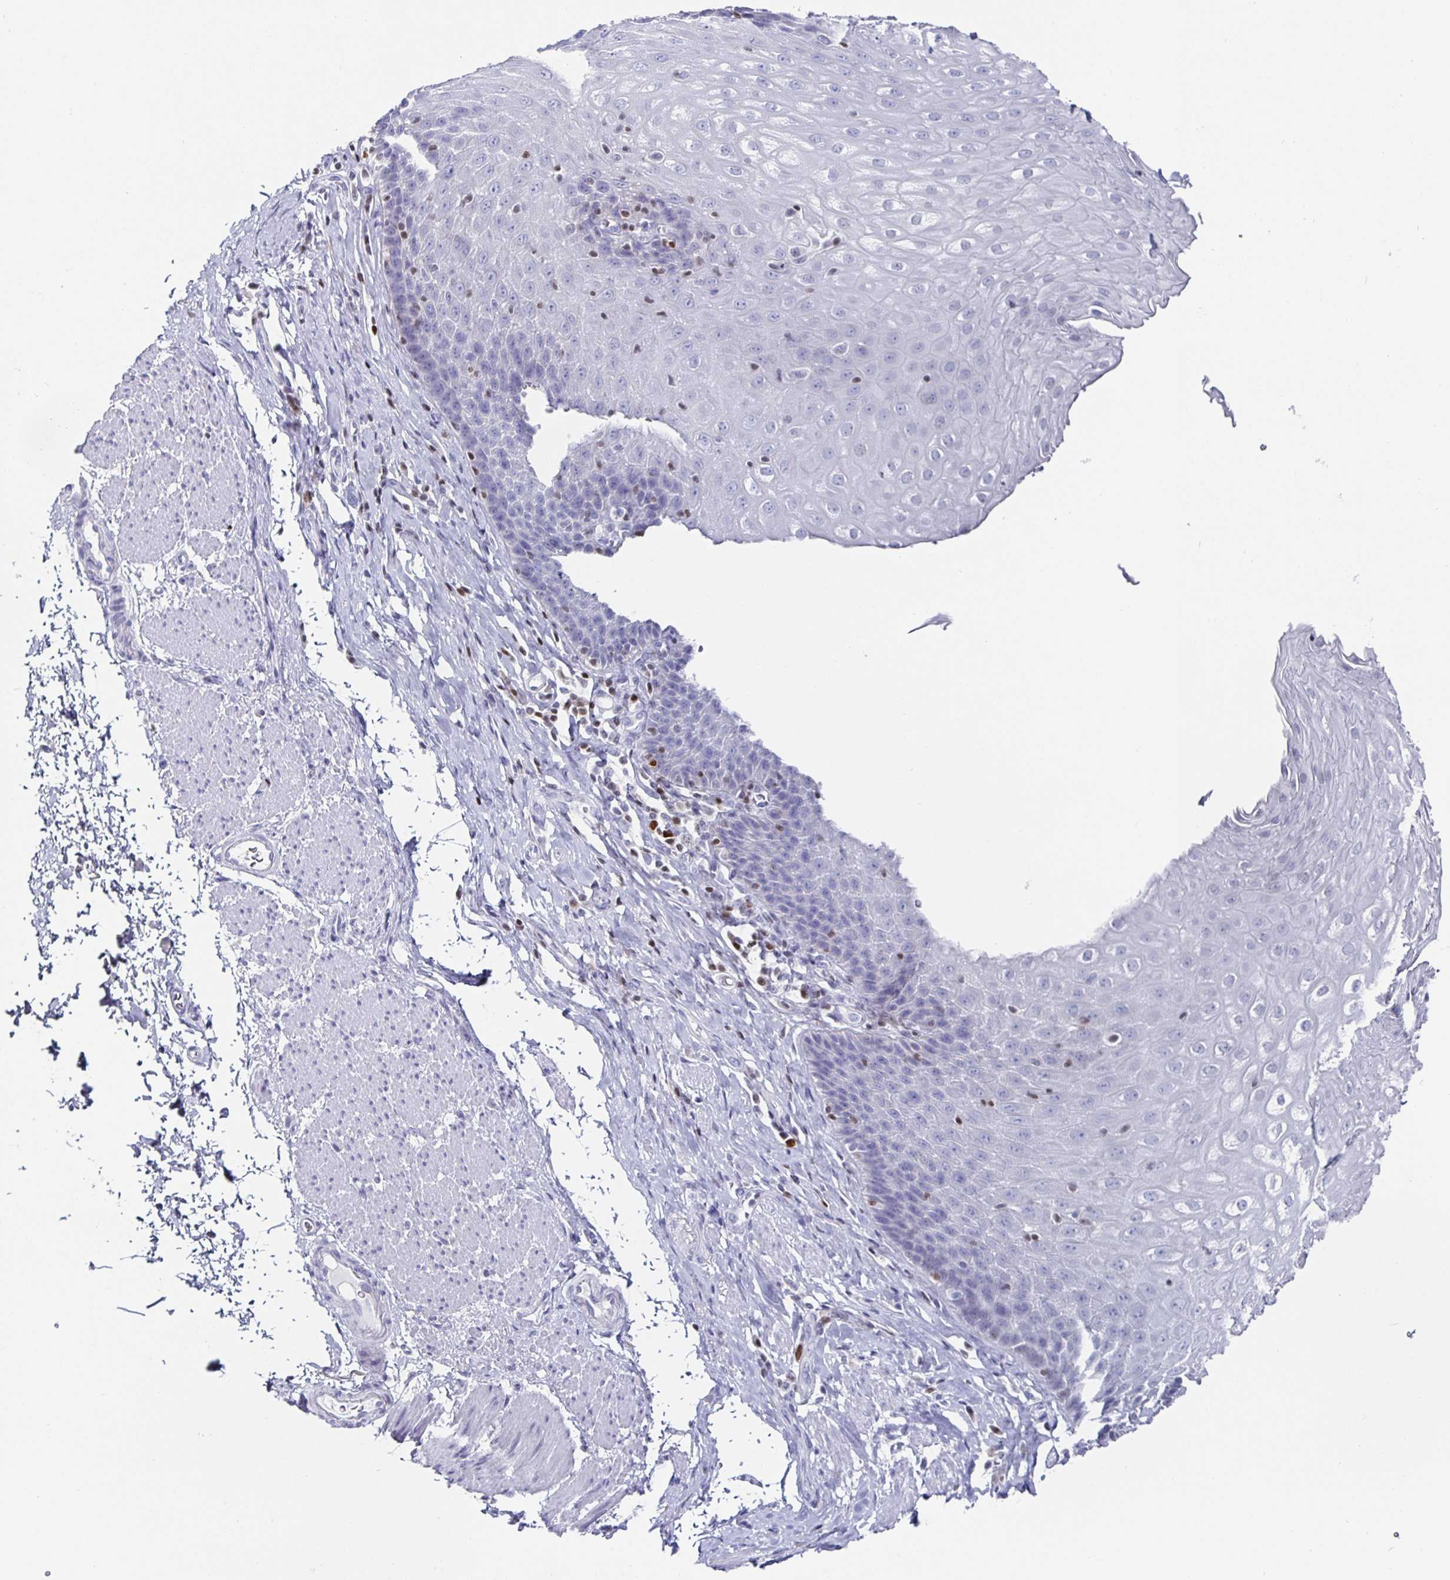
{"staining": {"intensity": "negative", "quantity": "none", "location": "none"}, "tissue": "esophagus", "cell_type": "Squamous epithelial cells", "image_type": "normal", "snomed": [{"axis": "morphology", "description": "Normal tissue, NOS"}, {"axis": "topography", "description": "Esophagus"}], "caption": "An IHC image of normal esophagus is shown. There is no staining in squamous epithelial cells of esophagus. (Brightfield microscopy of DAB immunohistochemistry (IHC) at high magnification).", "gene": "RUNX2", "patient": {"sex": "female", "age": 61}}